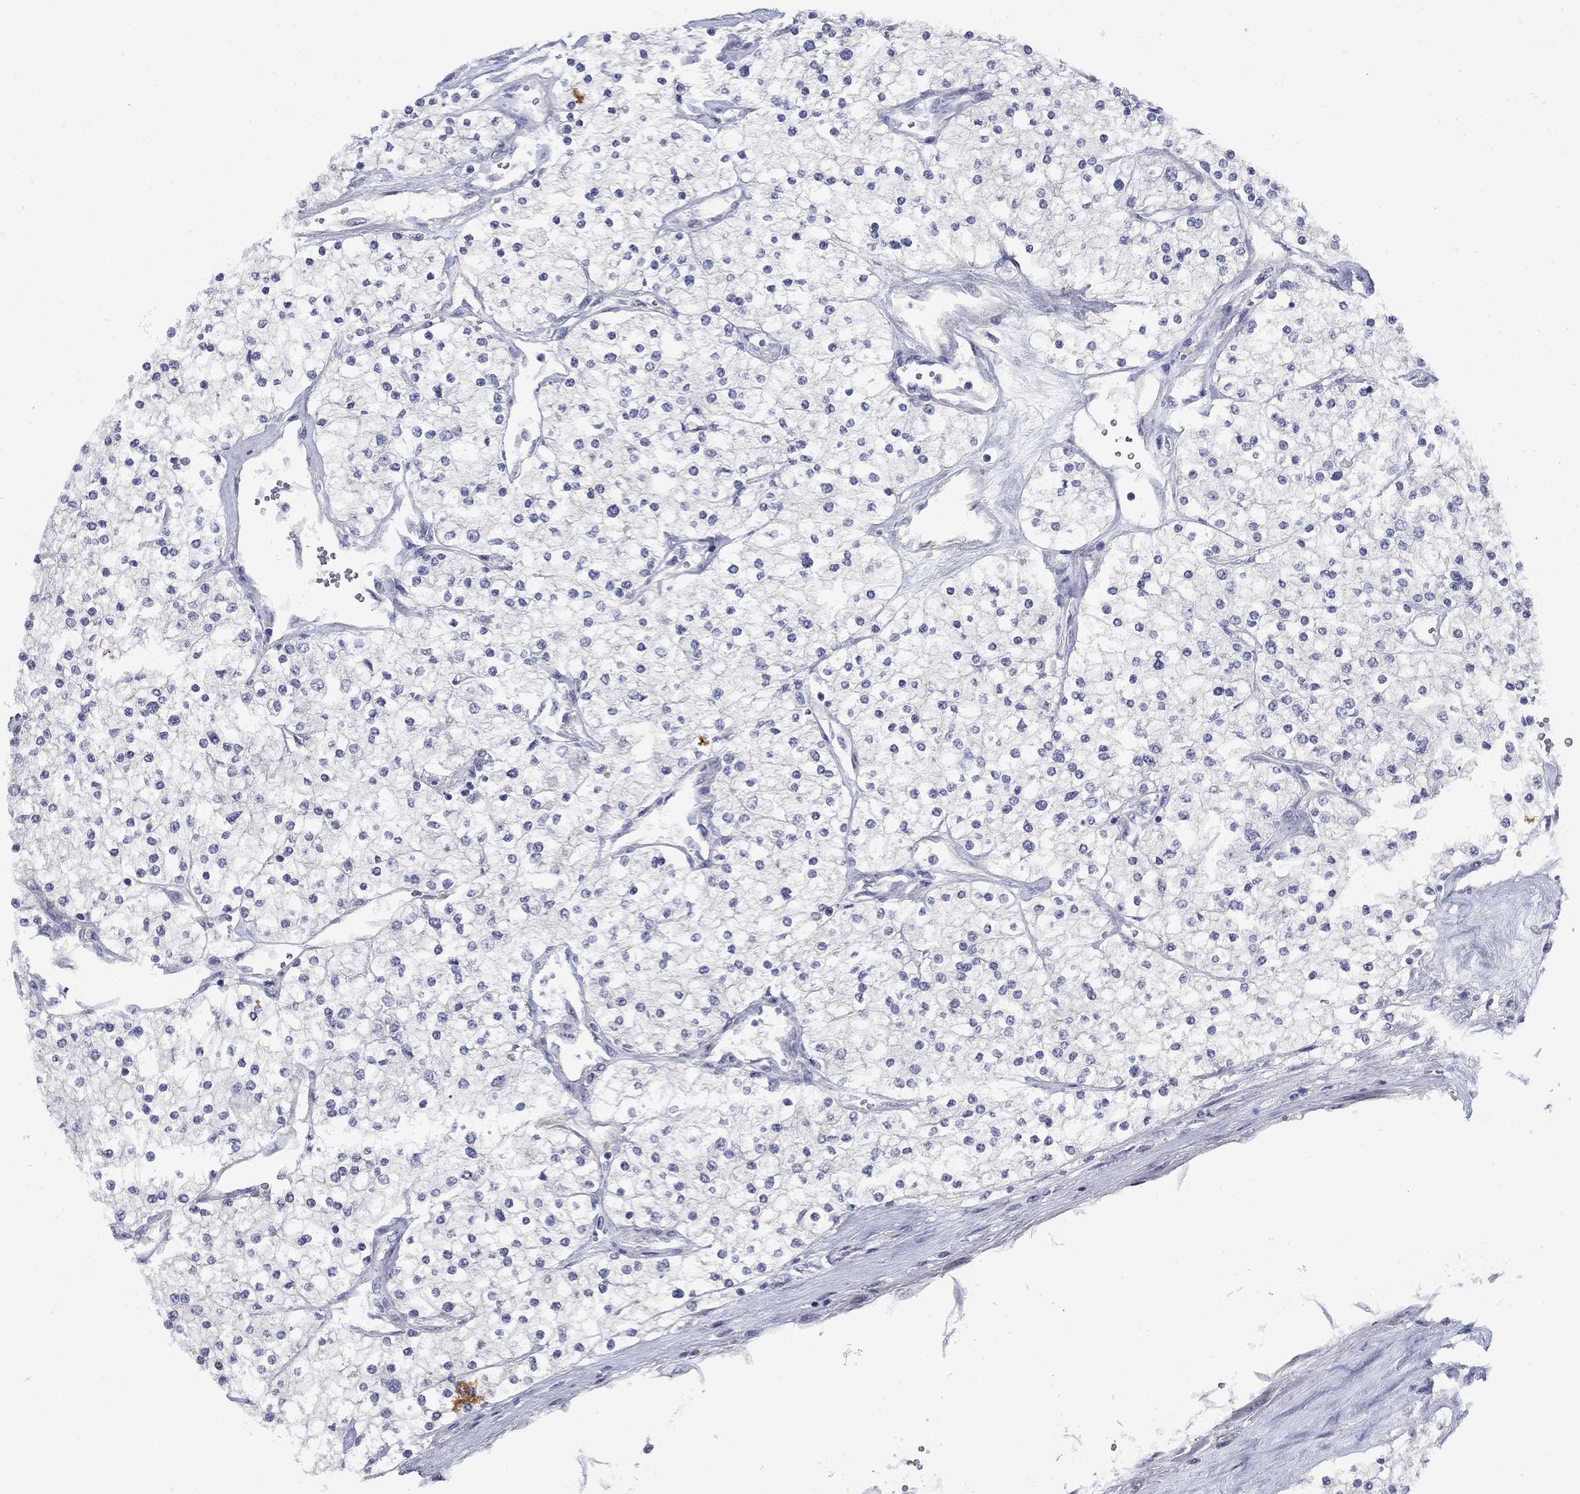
{"staining": {"intensity": "negative", "quantity": "none", "location": "none"}, "tissue": "renal cancer", "cell_type": "Tumor cells", "image_type": "cancer", "snomed": [{"axis": "morphology", "description": "Adenocarcinoma, NOS"}, {"axis": "topography", "description": "Kidney"}], "caption": "This is an immunohistochemistry (IHC) micrograph of renal adenocarcinoma. There is no expression in tumor cells.", "gene": "FXR1", "patient": {"sex": "male", "age": 80}}